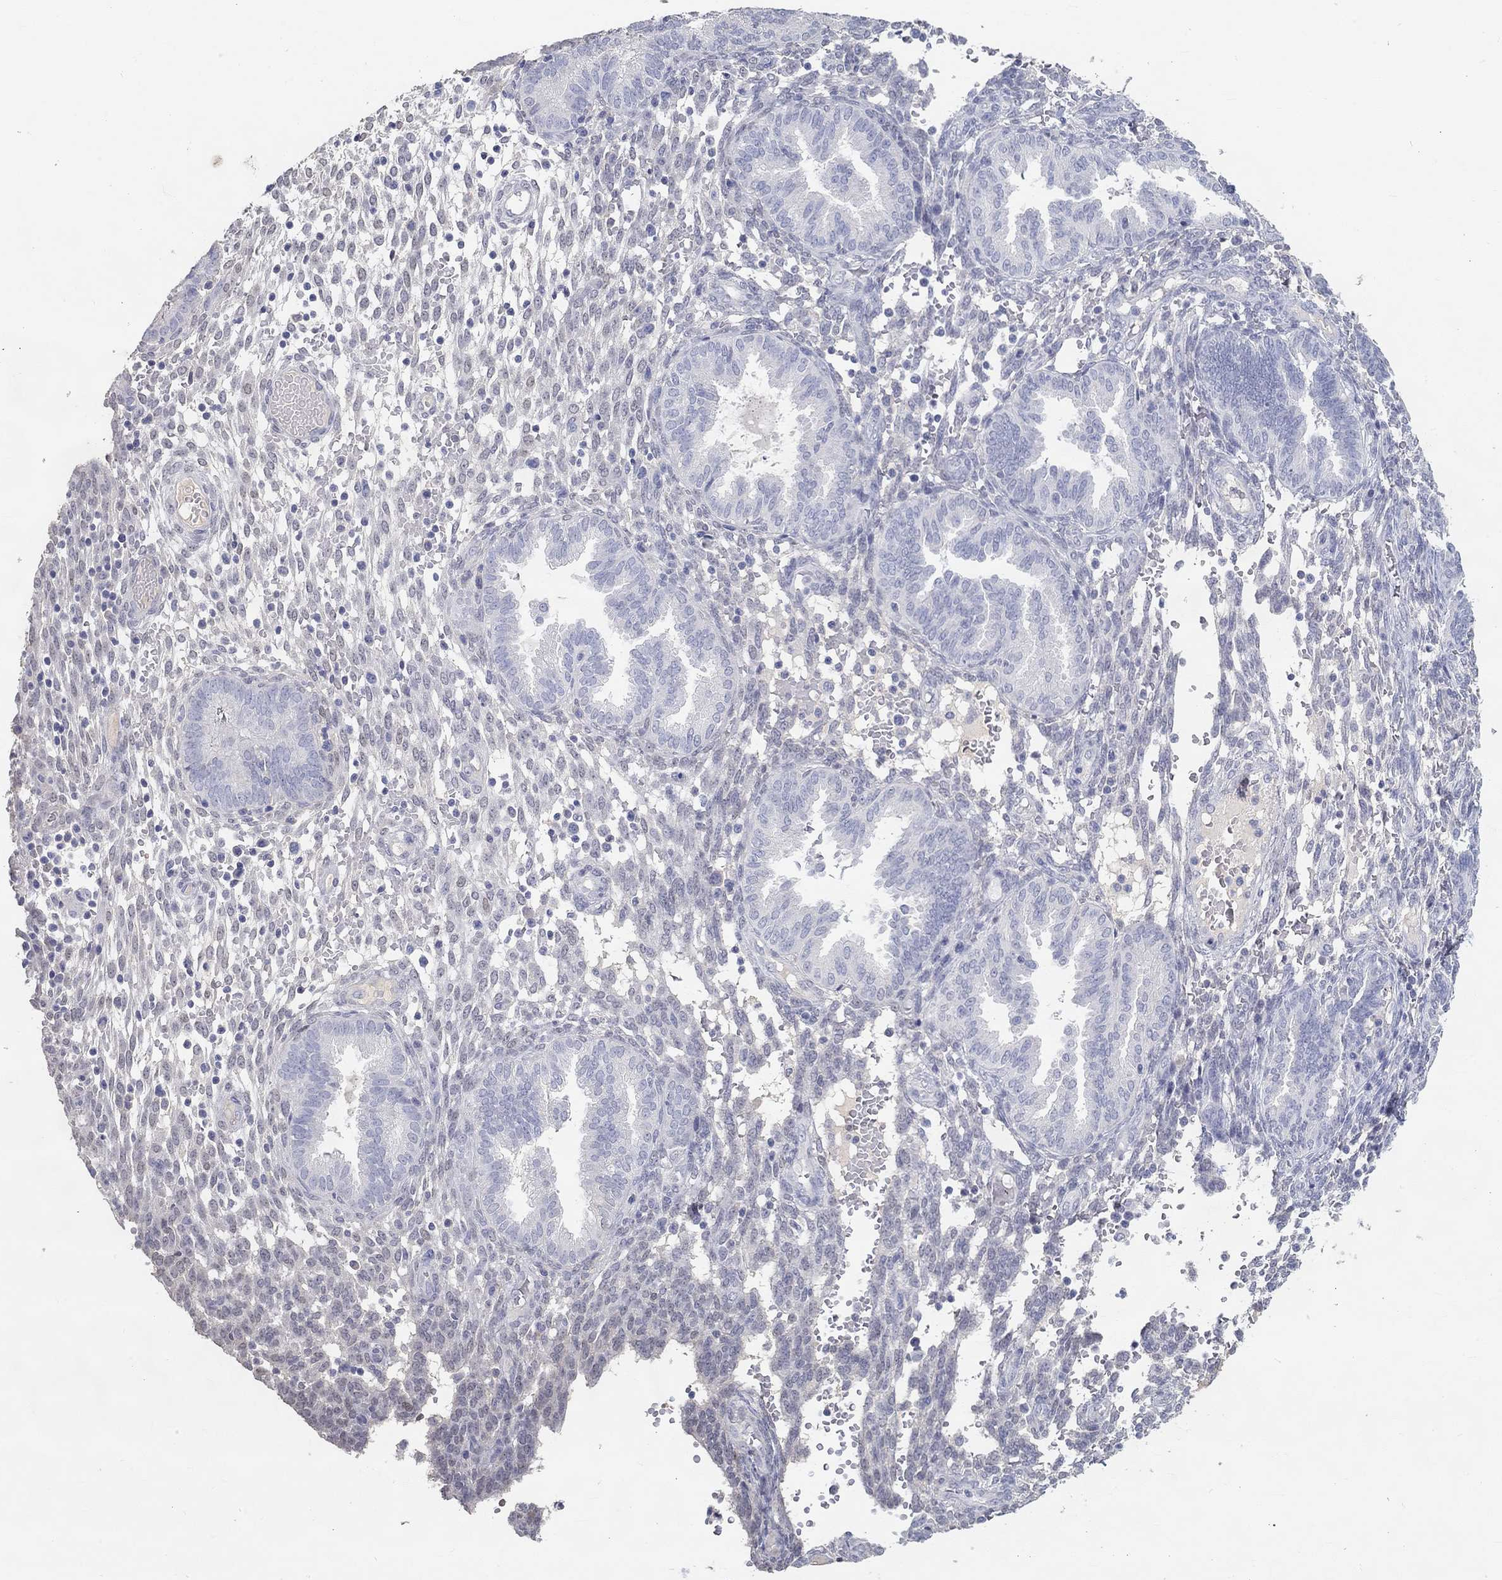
{"staining": {"intensity": "negative", "quantity": "none", "location": "none"}, "tissue": "endometrium", "cell_type": "Cells in endometrial stroma", "image_type": "normal", "snomed": [{"axis": "morphology", "description": "Normal tissue, NOS"}, {"axis": "topography", "description": "Endometrium"}], "caption": "High magnification brightfield microscopy of unremarkable endometrium stained with DAB (brown) and counterstained with hematoxylin (blue): cells in endometrial stroma show no significant expression.", "gene": "FGF2", "patient": {"sex": "female", "age": 42}}